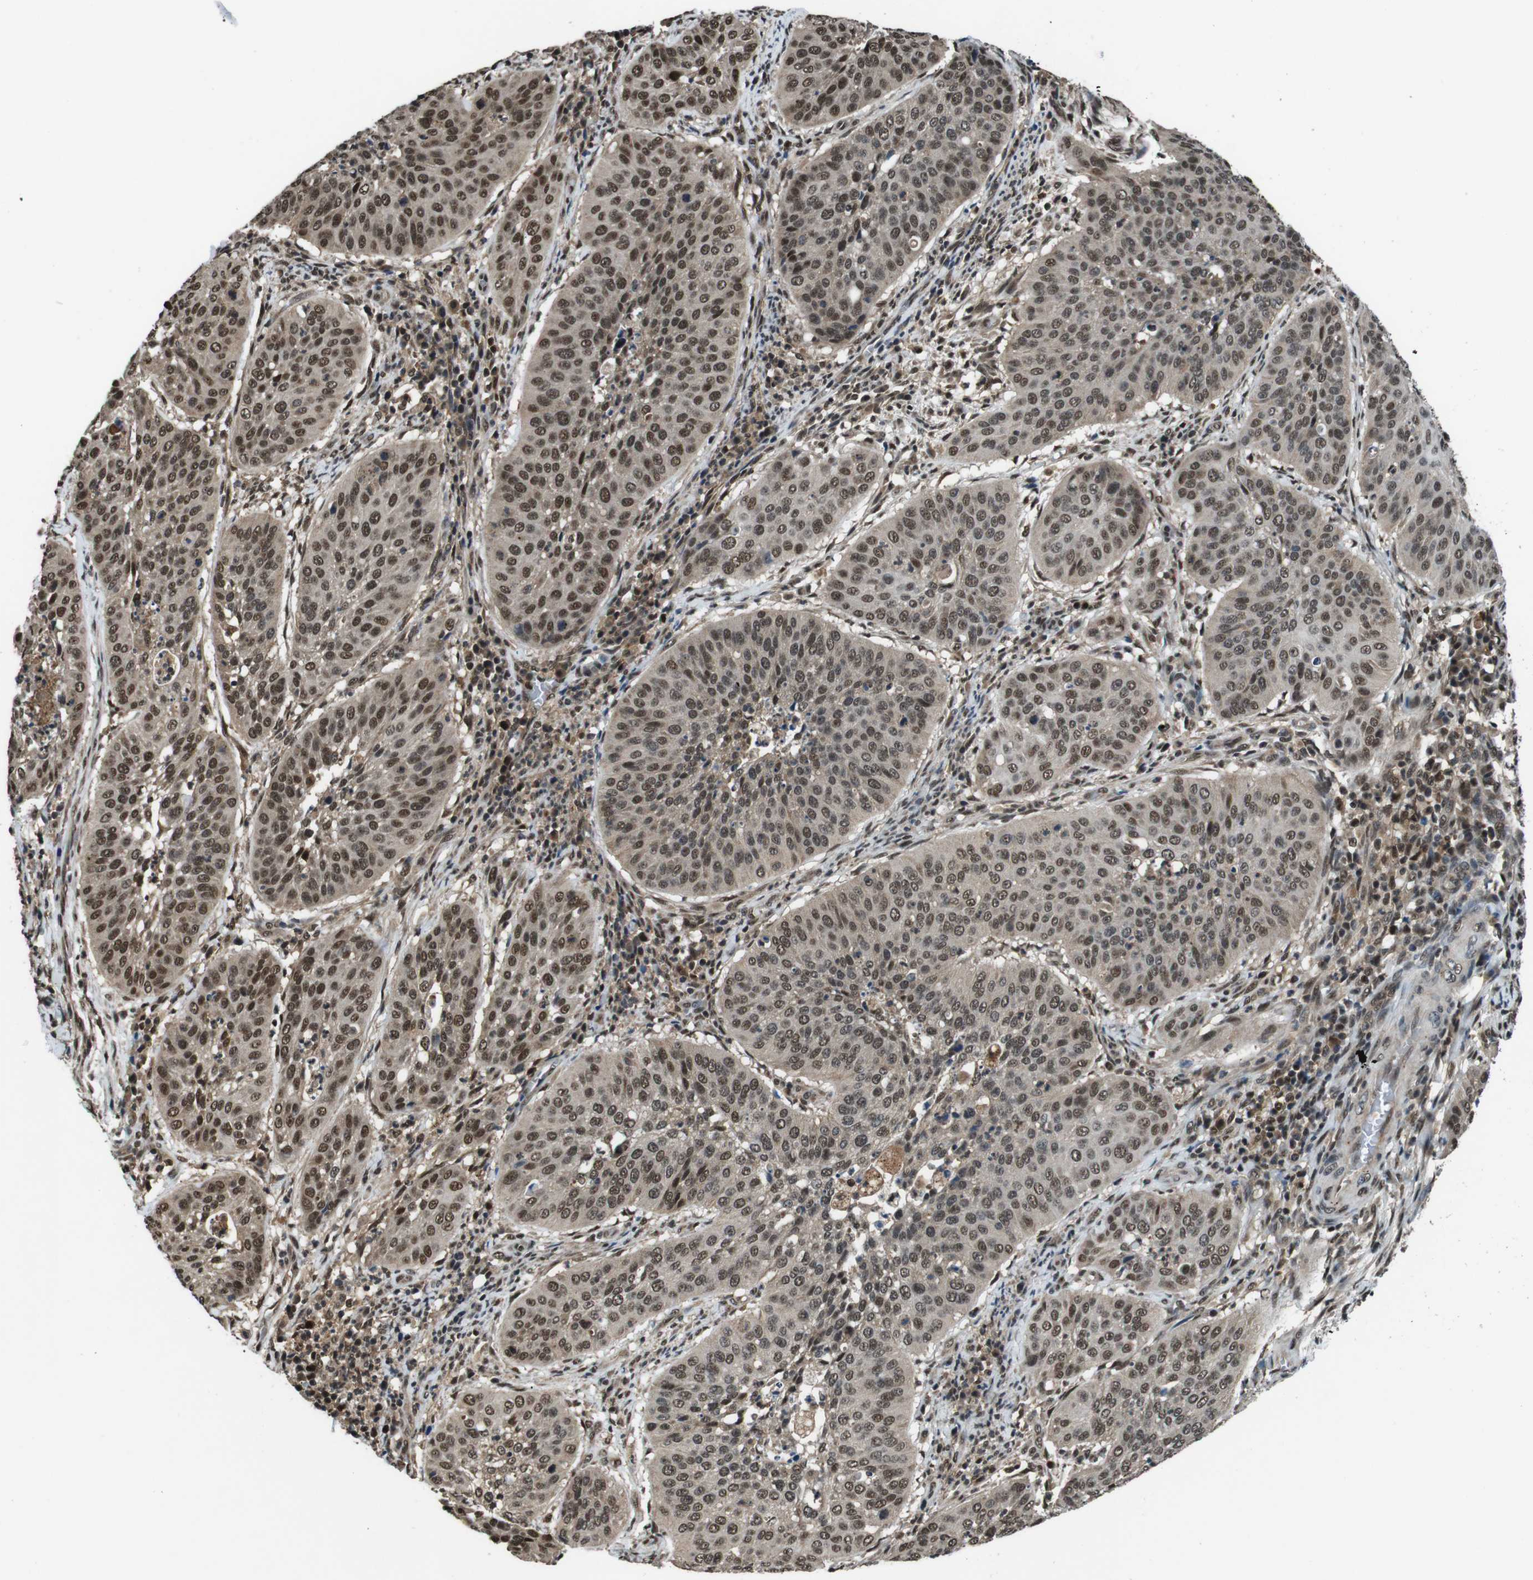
{"staining": {"intensity": "moderate", "quantity": ">75%", "location": "nuclear"}, "tissue": "cervical cancer", "cell_type": "Tumor cells", "image_type": "cancer", "snomed": [{"axis": "morphology", "description": "Normal tissue, NOS"}, {"axis": "morphology", "description": "Squamous cell carcinoma, NOS"}, {"axis": "topography", "description": "Cervix"}], "caption": "Squamous cell carcinoma (cervical) stained for a protein shows moderate nuclear positivity in tumor cells. Ihc stains the protein in brown and the nuclei are stained blue.", "gene": "NR4A2", "patient": {"sex": "female", "age": 39}}